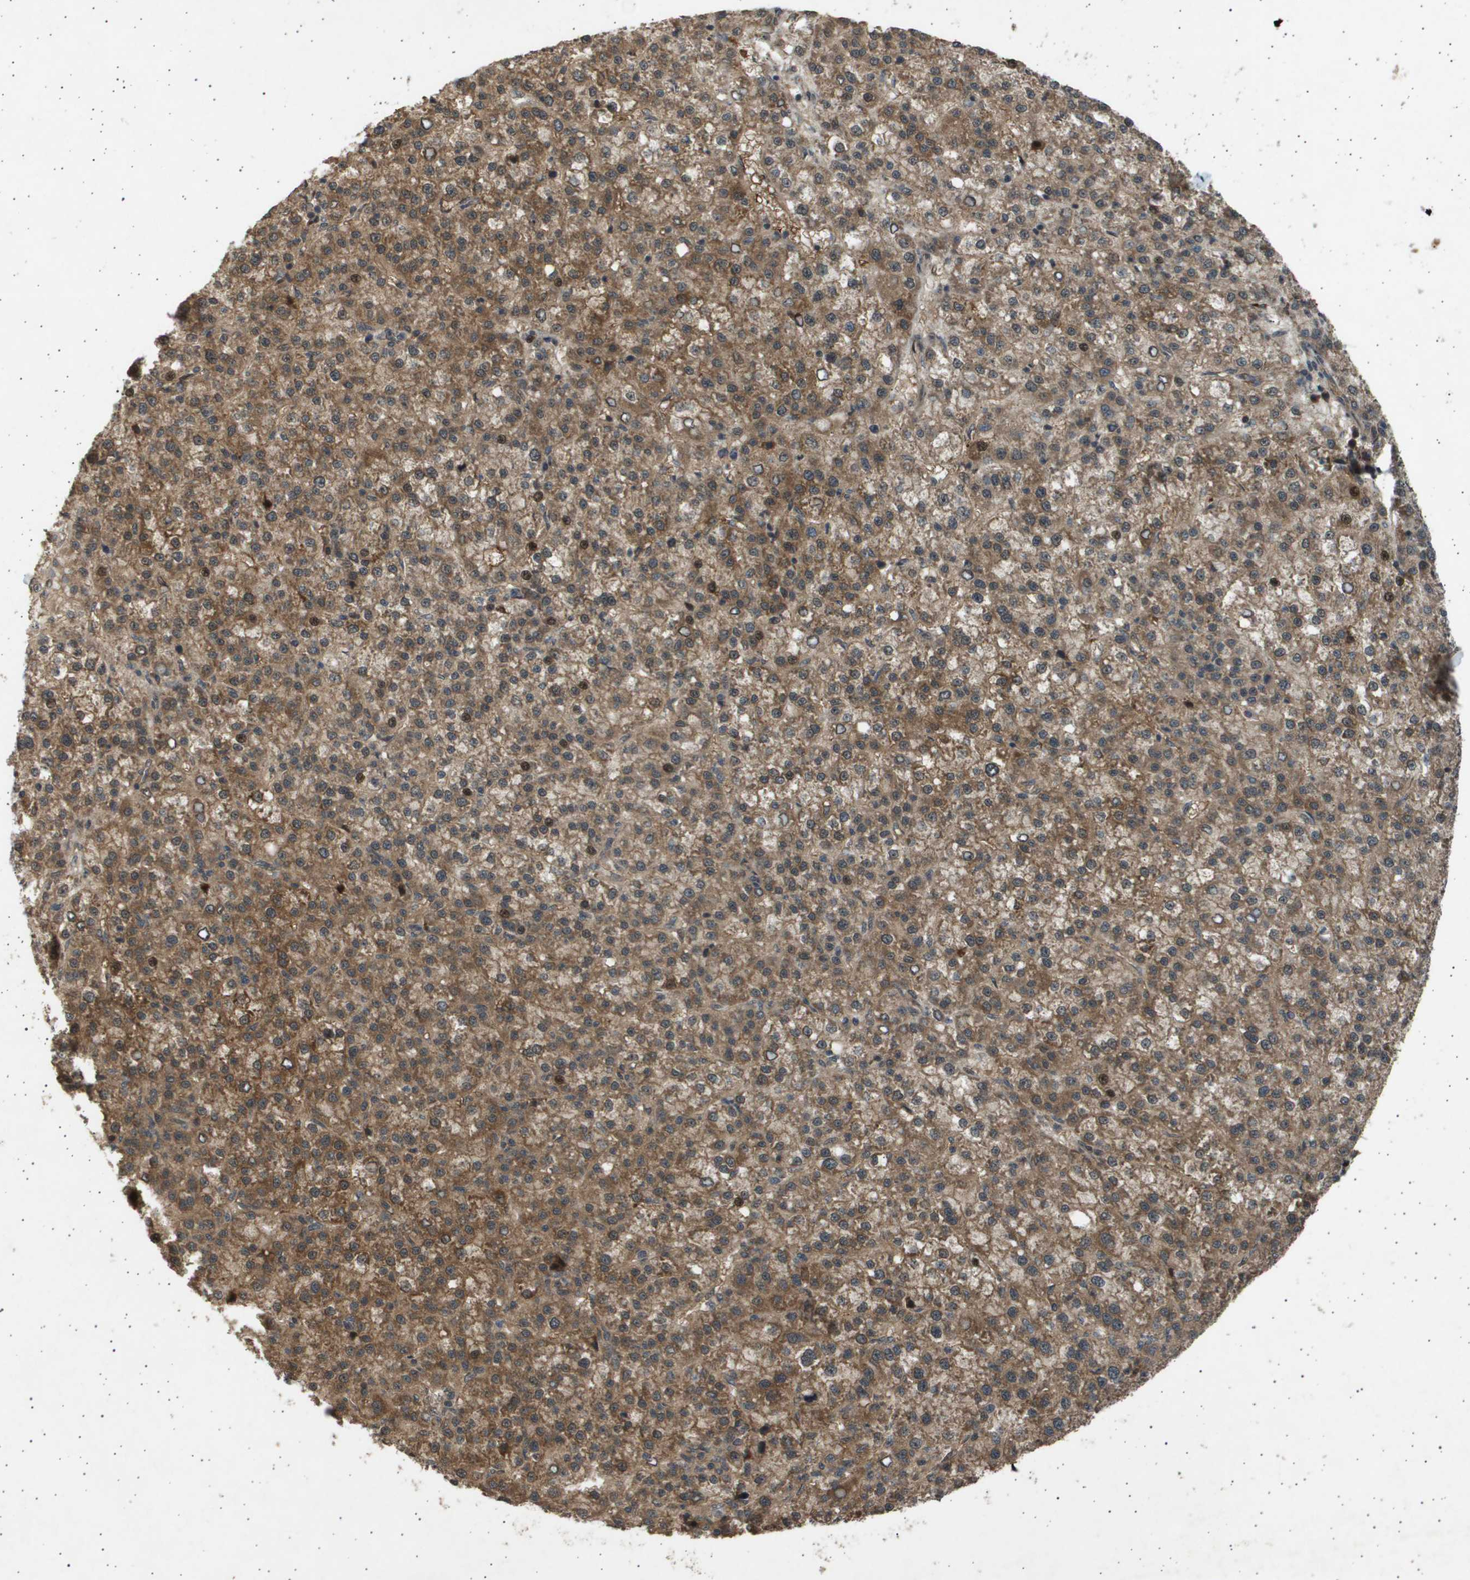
{"staining": {"intensity": "moderate", "quantity": ">75%", "location": "cytoplasmic/membranous"}, "tissue": "liver cancer", "cell_type": "Tumor cells", "image_type": "cancer", "snomed": [{"axis": "morphology", "description": "Carcinoma, Hepatocellular, NOS"}, {"axis": "topography", "description": "Liver"}], "caption": "Immunohistochemical staining of liver cancer (hepatocellular carcinoma) displays moderate cytoplasmic/membranous protein staining in about >75% of tumor cells. The staining was performed using DAB to visualize the protein expression in brown, while the nuclei were stained in blue with hematoxylin (Magnification: 20x).", "gene": "TNRC6A", "patient": {"sex": "female", "age": 58}}